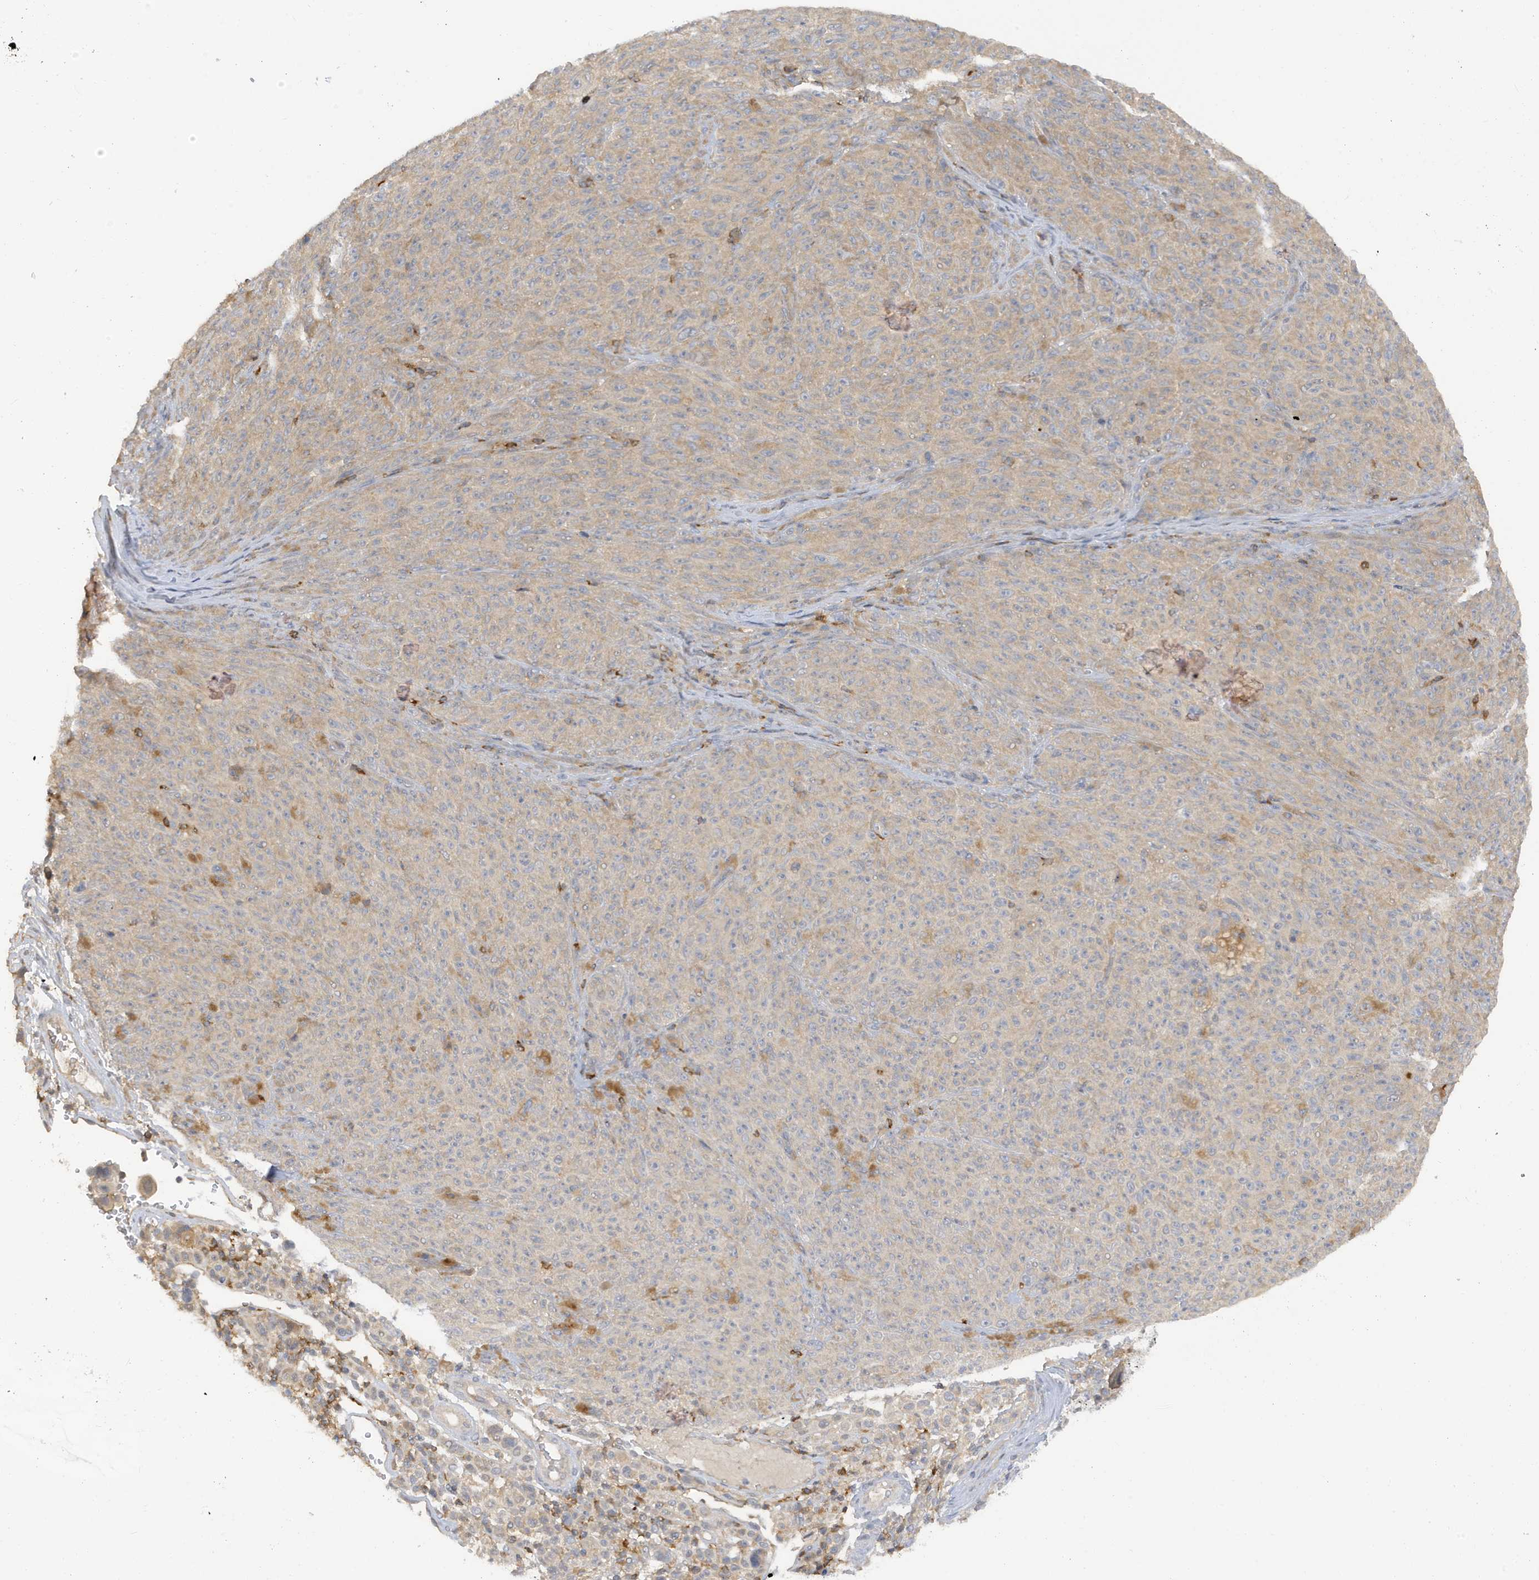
{"staining": {"intensity": "negative", "quantity": "none", "location": "none"}, "tissue": "melanoma", "cell_type": "Tumor cells", "image_type": "cancer", "snomed": [{"axis": "morphology", "description": "Malignant melanoma, NOS"}, {"axis": "topography", "description": "Skin"}], "caption": "This is a photomicrograph of immunohistochemistry (IHC) staining of malignant melanoma, which shows no positivity in tumor cells.", "gene": "PHACTR2", "patient": {"sex": "female", "age": 82}}